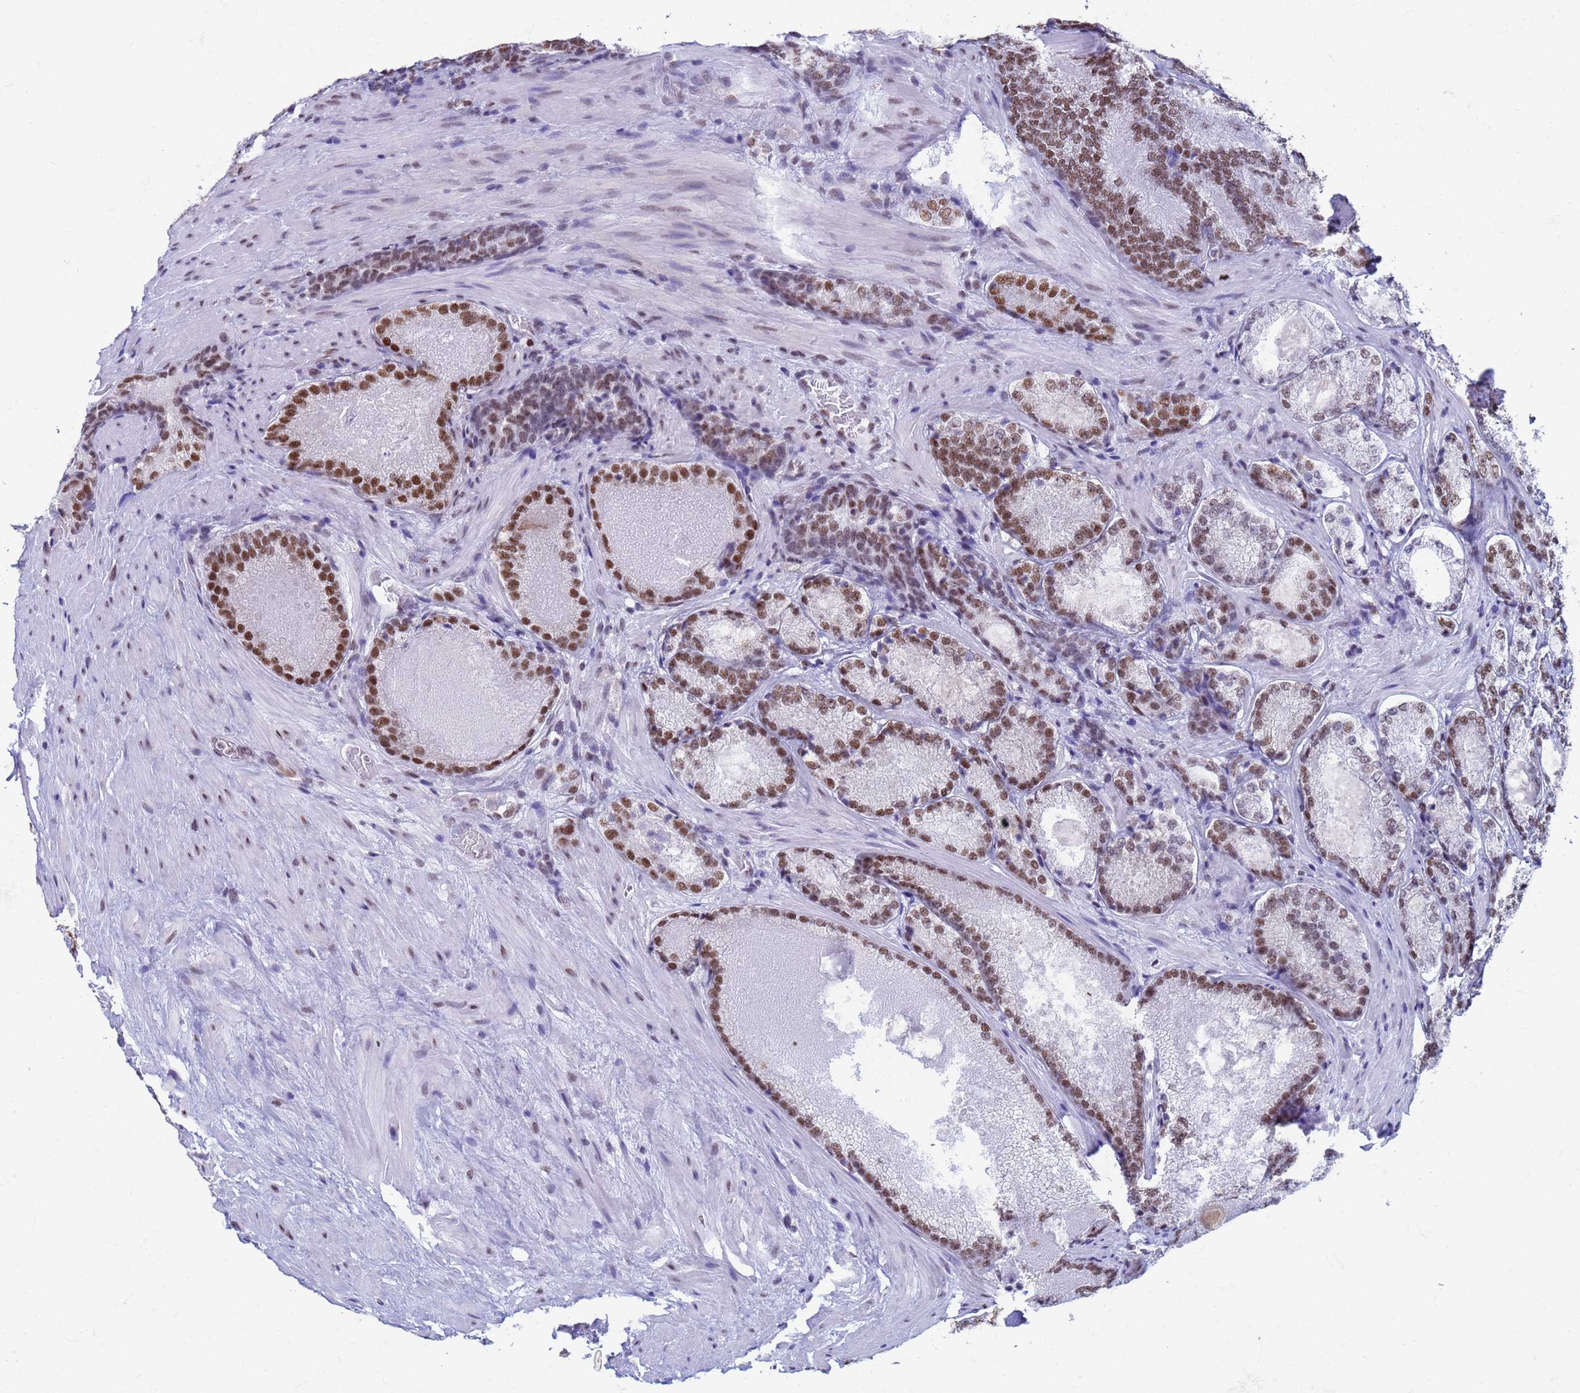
{"staining": {"intensity": "moderate", "quantity": ">75%", "location": "nuclear"}, "tissue": "prostate cancer", "cell_type": "Tumor cells", "image_type": "cancer", "snomed": [{"axis": "morphology", "description": "Adenocarcinoma, Low grade"}, {"axis": "topography", "description": "Prostate"}], "caption": "This photomicrograph exhibits prostate cancer (adenocarcinoma (low-grade)) stained with immunohistochemistry (IHC) to label a protein in brown. The nuclear of tumor cells show moderate positivity for the protein. Nuclei are counter-stained blue.", "gene": "FAM170B", "patient": {"sex": "male", "age": 74}}